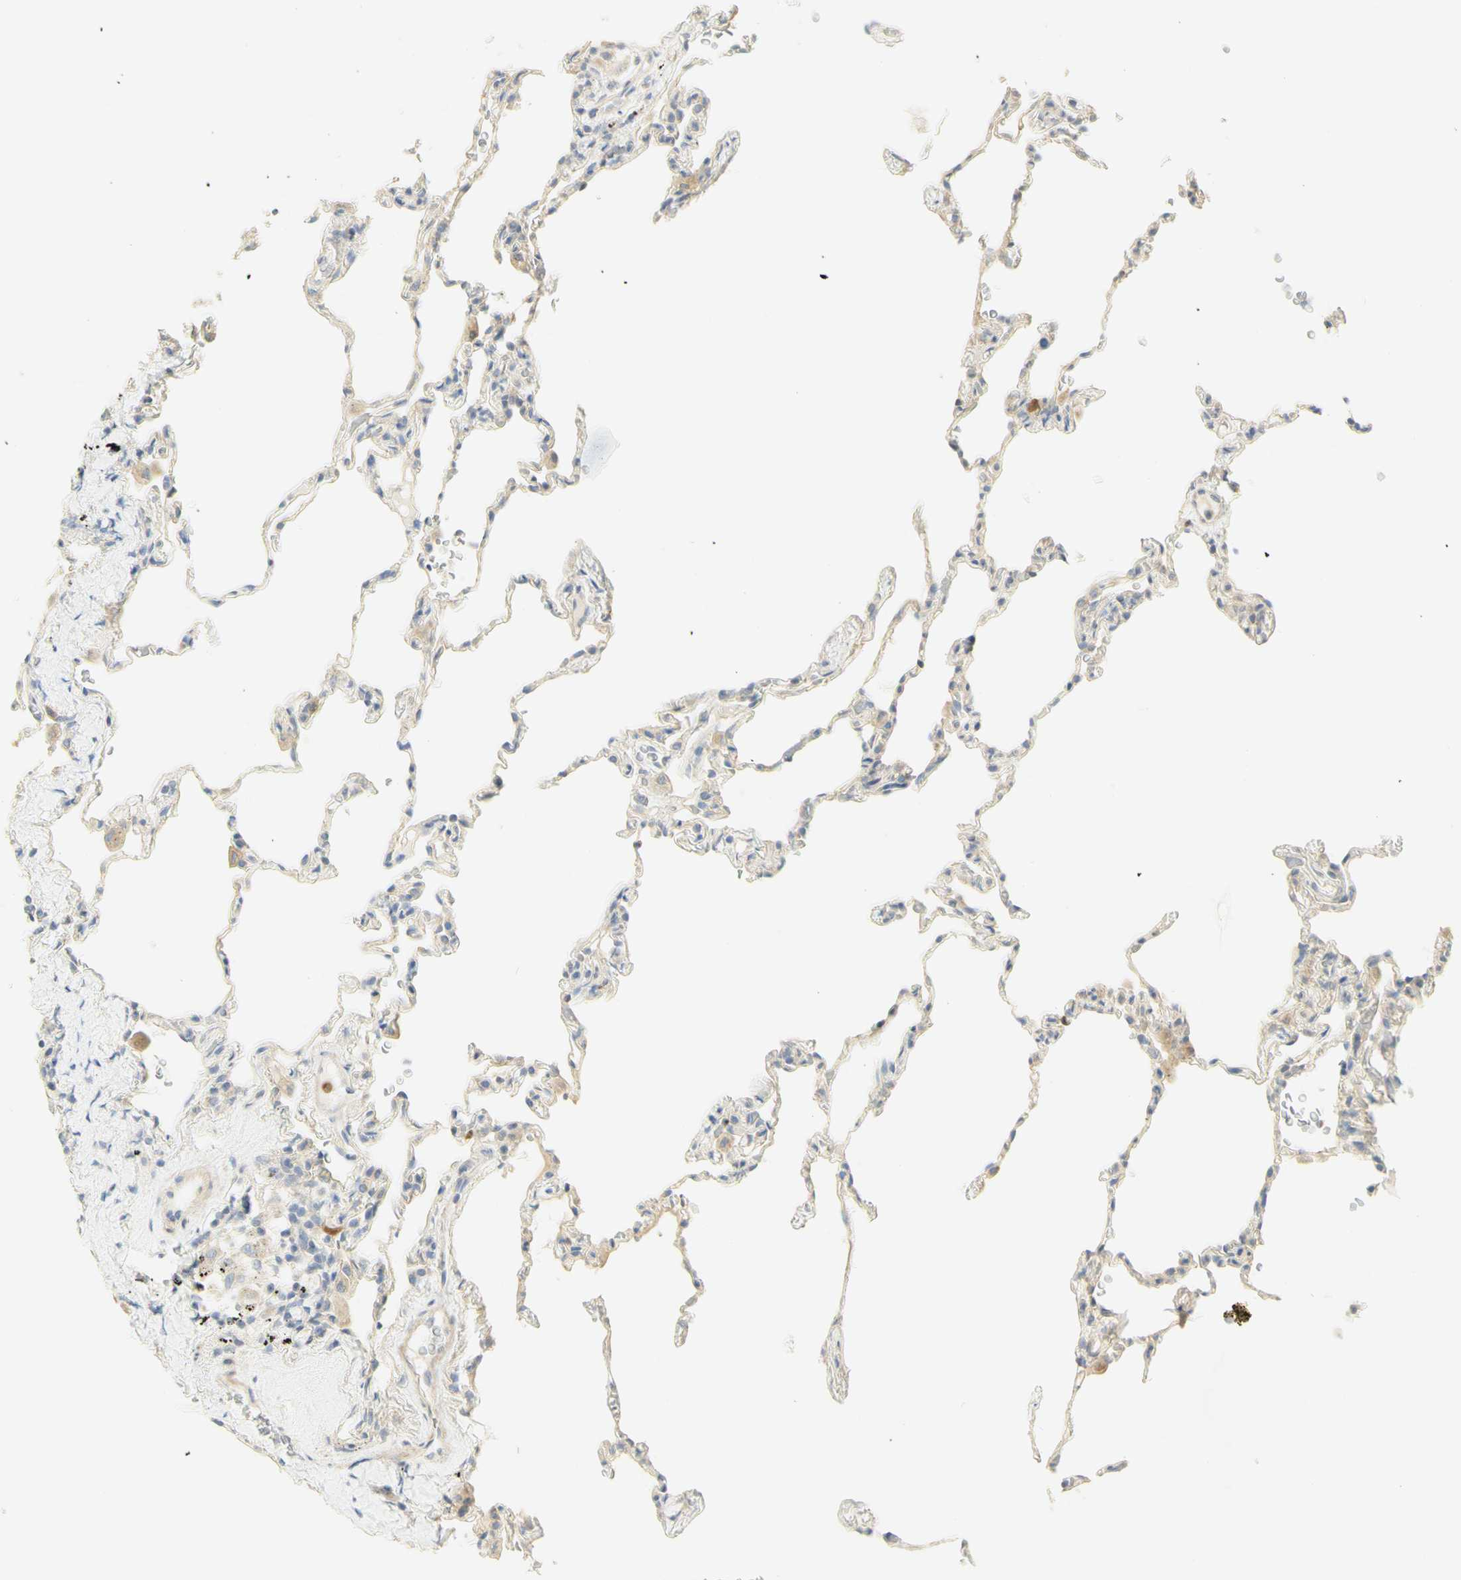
{"staining": {"intensity": "weak", "quantity": "25%-75%", "location": "cytoplasmic/membranous"}, "tissue": "lung", "cell_type": "Alveolar cells", "image_type": "normal", "snomed": [{"axis": "morphology", "description": "Normal tissue, NOS"}, {"axis": "topography", "description": "Lung"}], "caption": "Immunohistochemistry (IHC) (DAB) staining of normal human lung exhibits weak cytoplasmic/membranous protein positivity in about 25%-75% of alveolar cells. (brown staining indicates protein expression, while blue staining denotes nuclei).", "gene": "KIF11", "patient": {"sex": "male", "age": 59}}